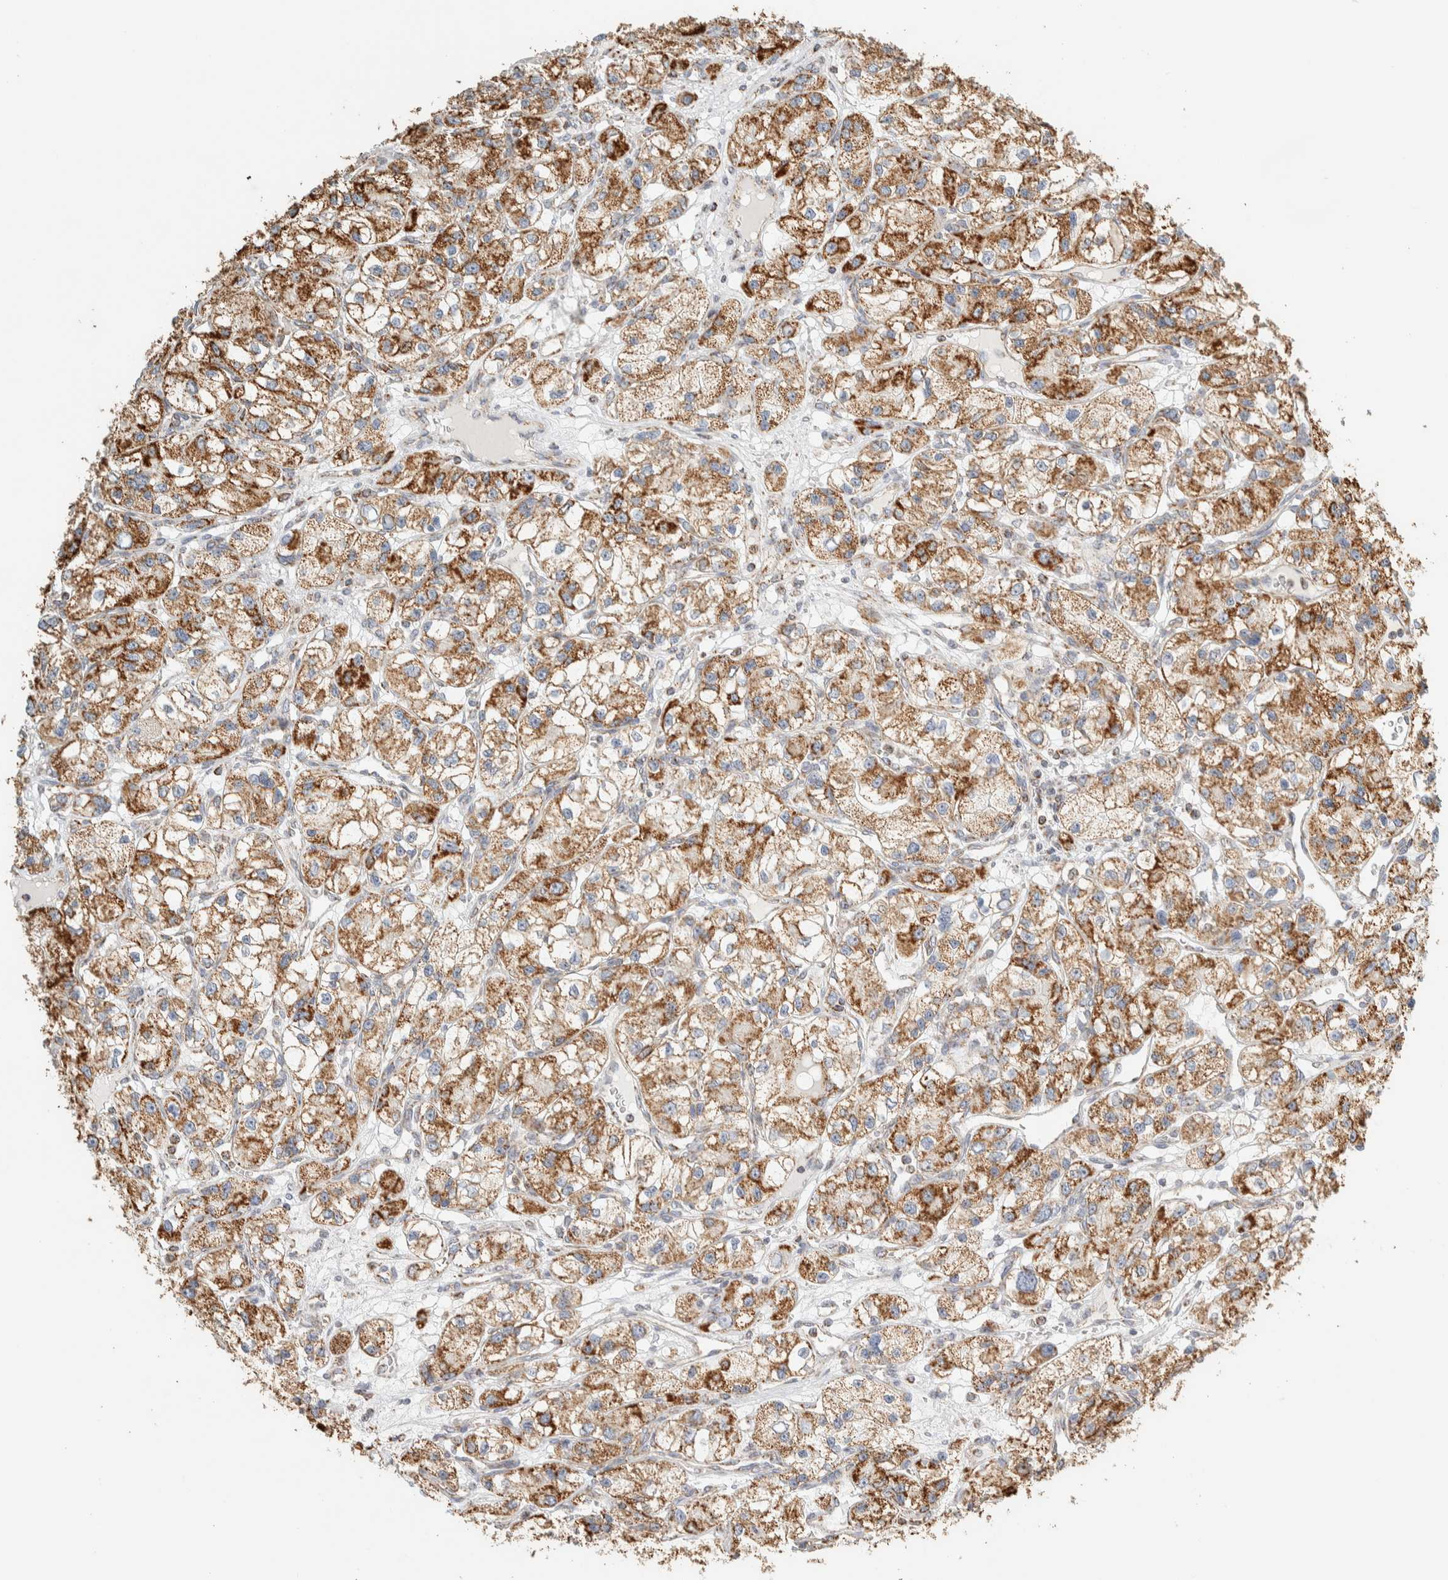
{"staining": {"intensity": "moderate", "quantity": ">75%", "location": "cytoplasmic/membranous"}, "tissue": "renal cancer", "cell_type": "Tumor cells", "image_type": "cancer", "snomed": [{"axis": "morphology", "description": "Adenocarcinoma, NOS"}, {"axis": "topography", "description": "Kidney"}], "caption": "Human renal cancer stained with a protein marker shows moderate staining in tumor cells.", "gene": "ZNF454", "patient": {"sex": "female", "age": 57}}